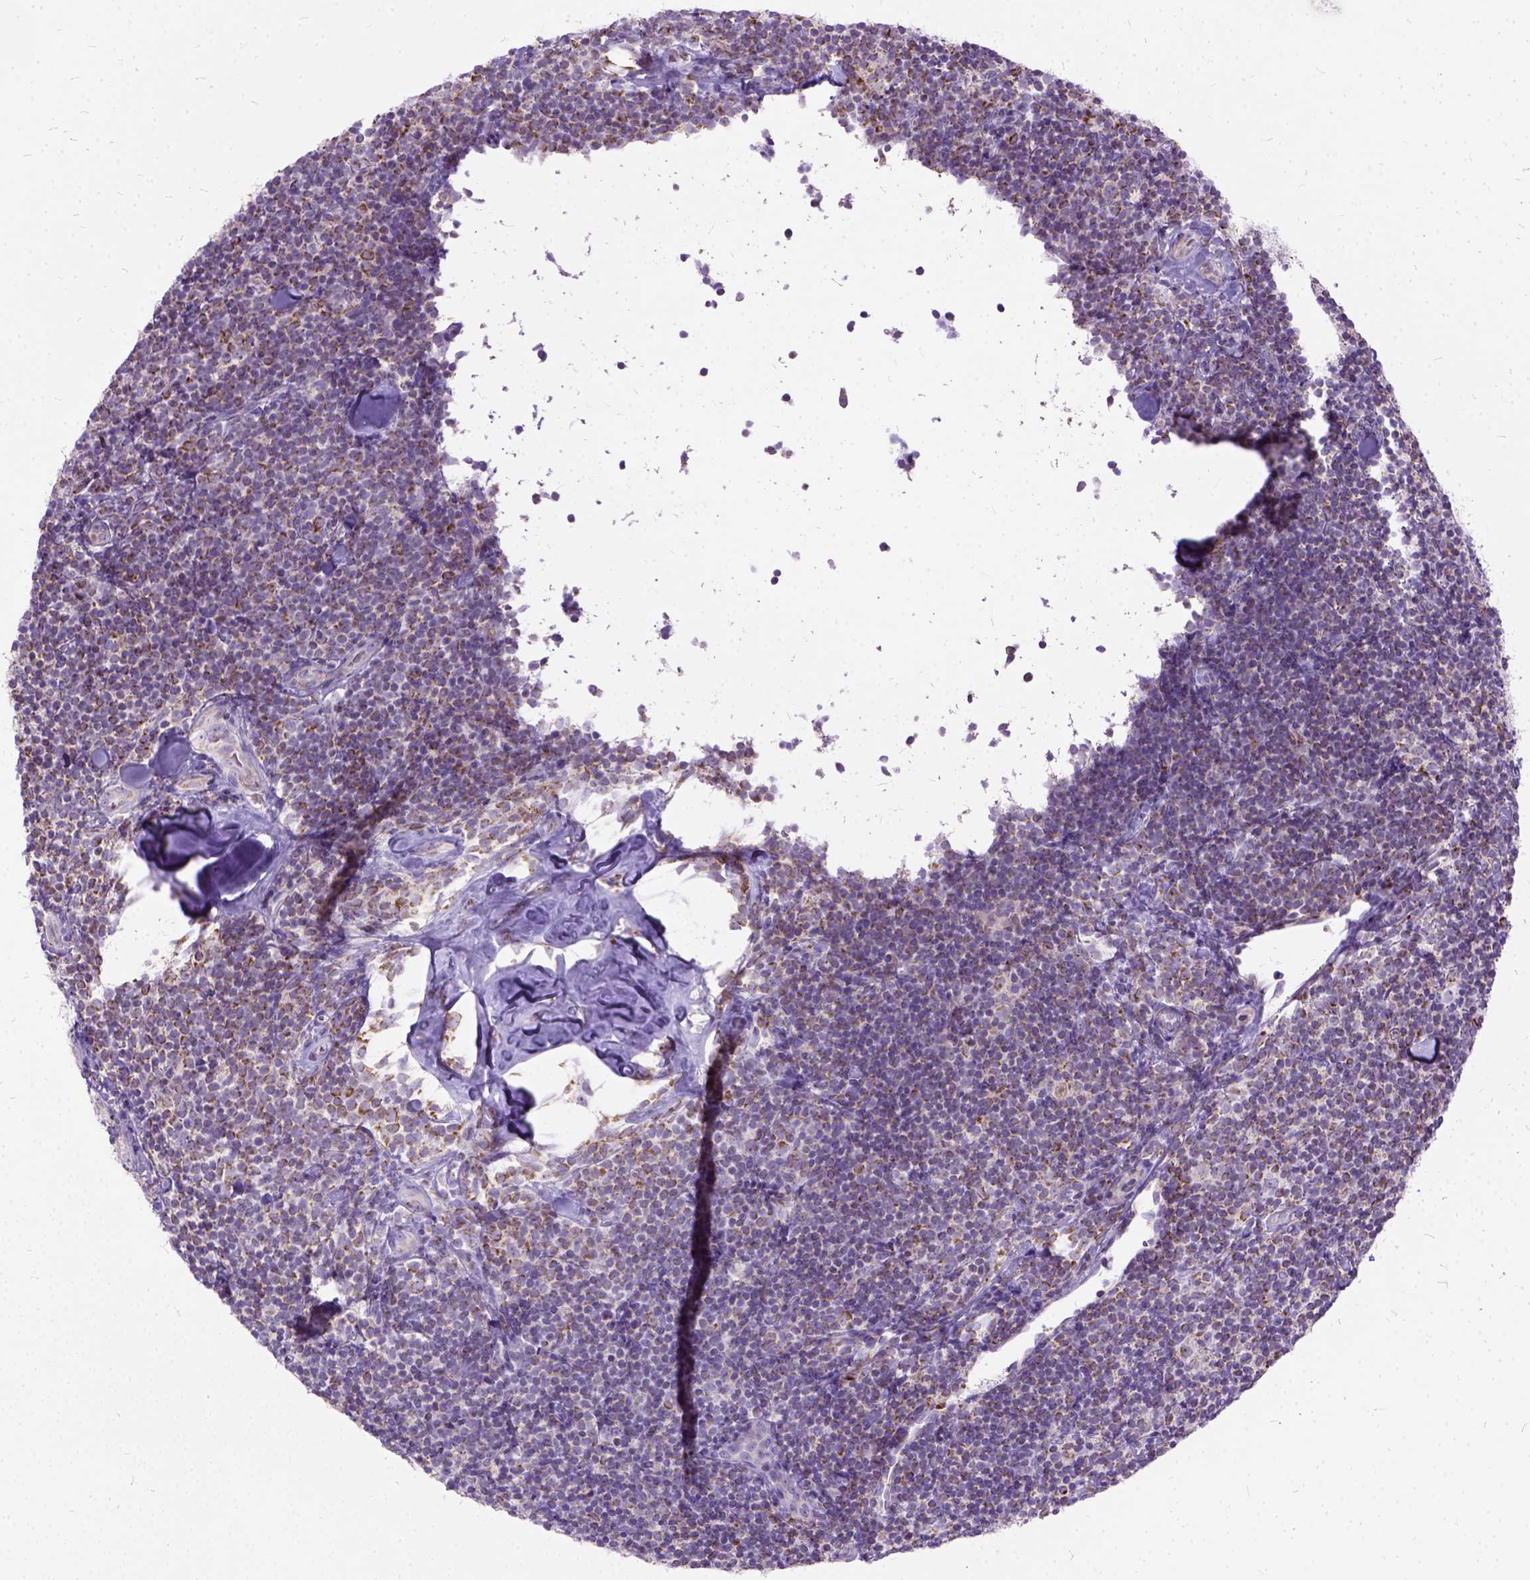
{"staining": {"intensity": "negative", "quantity": "none", "location": "none"}, "tissue": "lymphoma", "cell_type": "Tumor cells", "image_type": "cancer", "snomed": [{"axis": "morphology", "description": "Malignant lymphoma, non-Hodgkin's type, Low grade"}, {"axis": "topography", "description": "Lymph node"}], "caption": "The photomicrograph shows no staining of tumor cells in malignant lymphoma, non-Hodgkin's type (low-grade).", "gene": "CTAG2", "patient": {"sex": "female", "age": 56}}